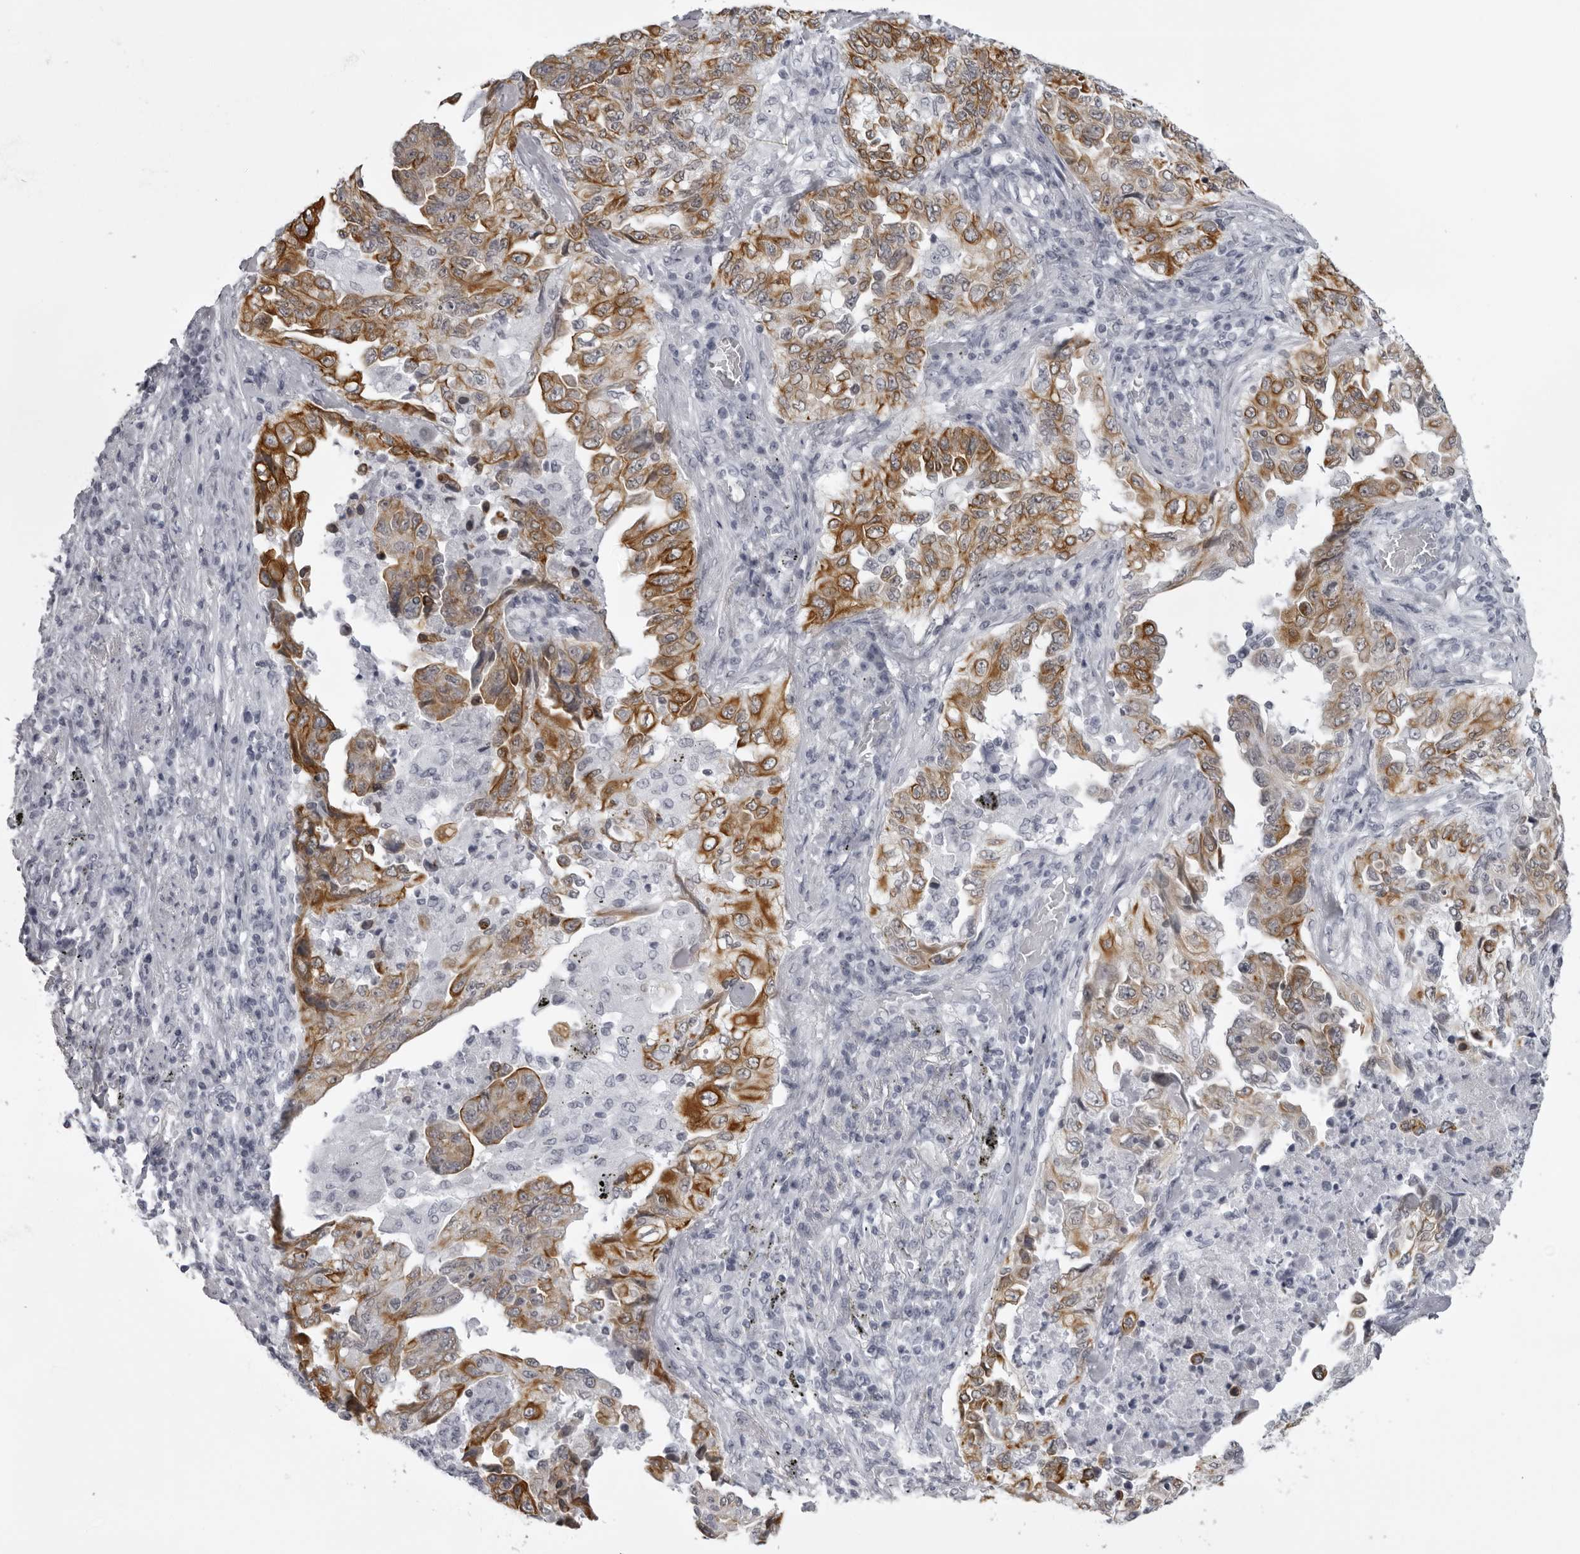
{"staining": {"intensity": "moderate", "quantity": ">75%", "location": "cytoplasmic/membranous"}, "tissue": "lung cancer", "cell_type": "Tumor cells", "image_type": "cancer", "snomed": [{"axis": "morphology", "description": "Adenocarcinoma, NOS"}, {"axis": "topography", "description": "Lung"}], "caption": "A high-resolution histopathology image shows immunohistochemistry staining of lung cancer (adenocarcinoma), which displays moderate cytoplasmic/membranous expression in approximately >75% of tumor cells.", "gene": "UROD", "patient": {"sex": "female", "age": 51}}